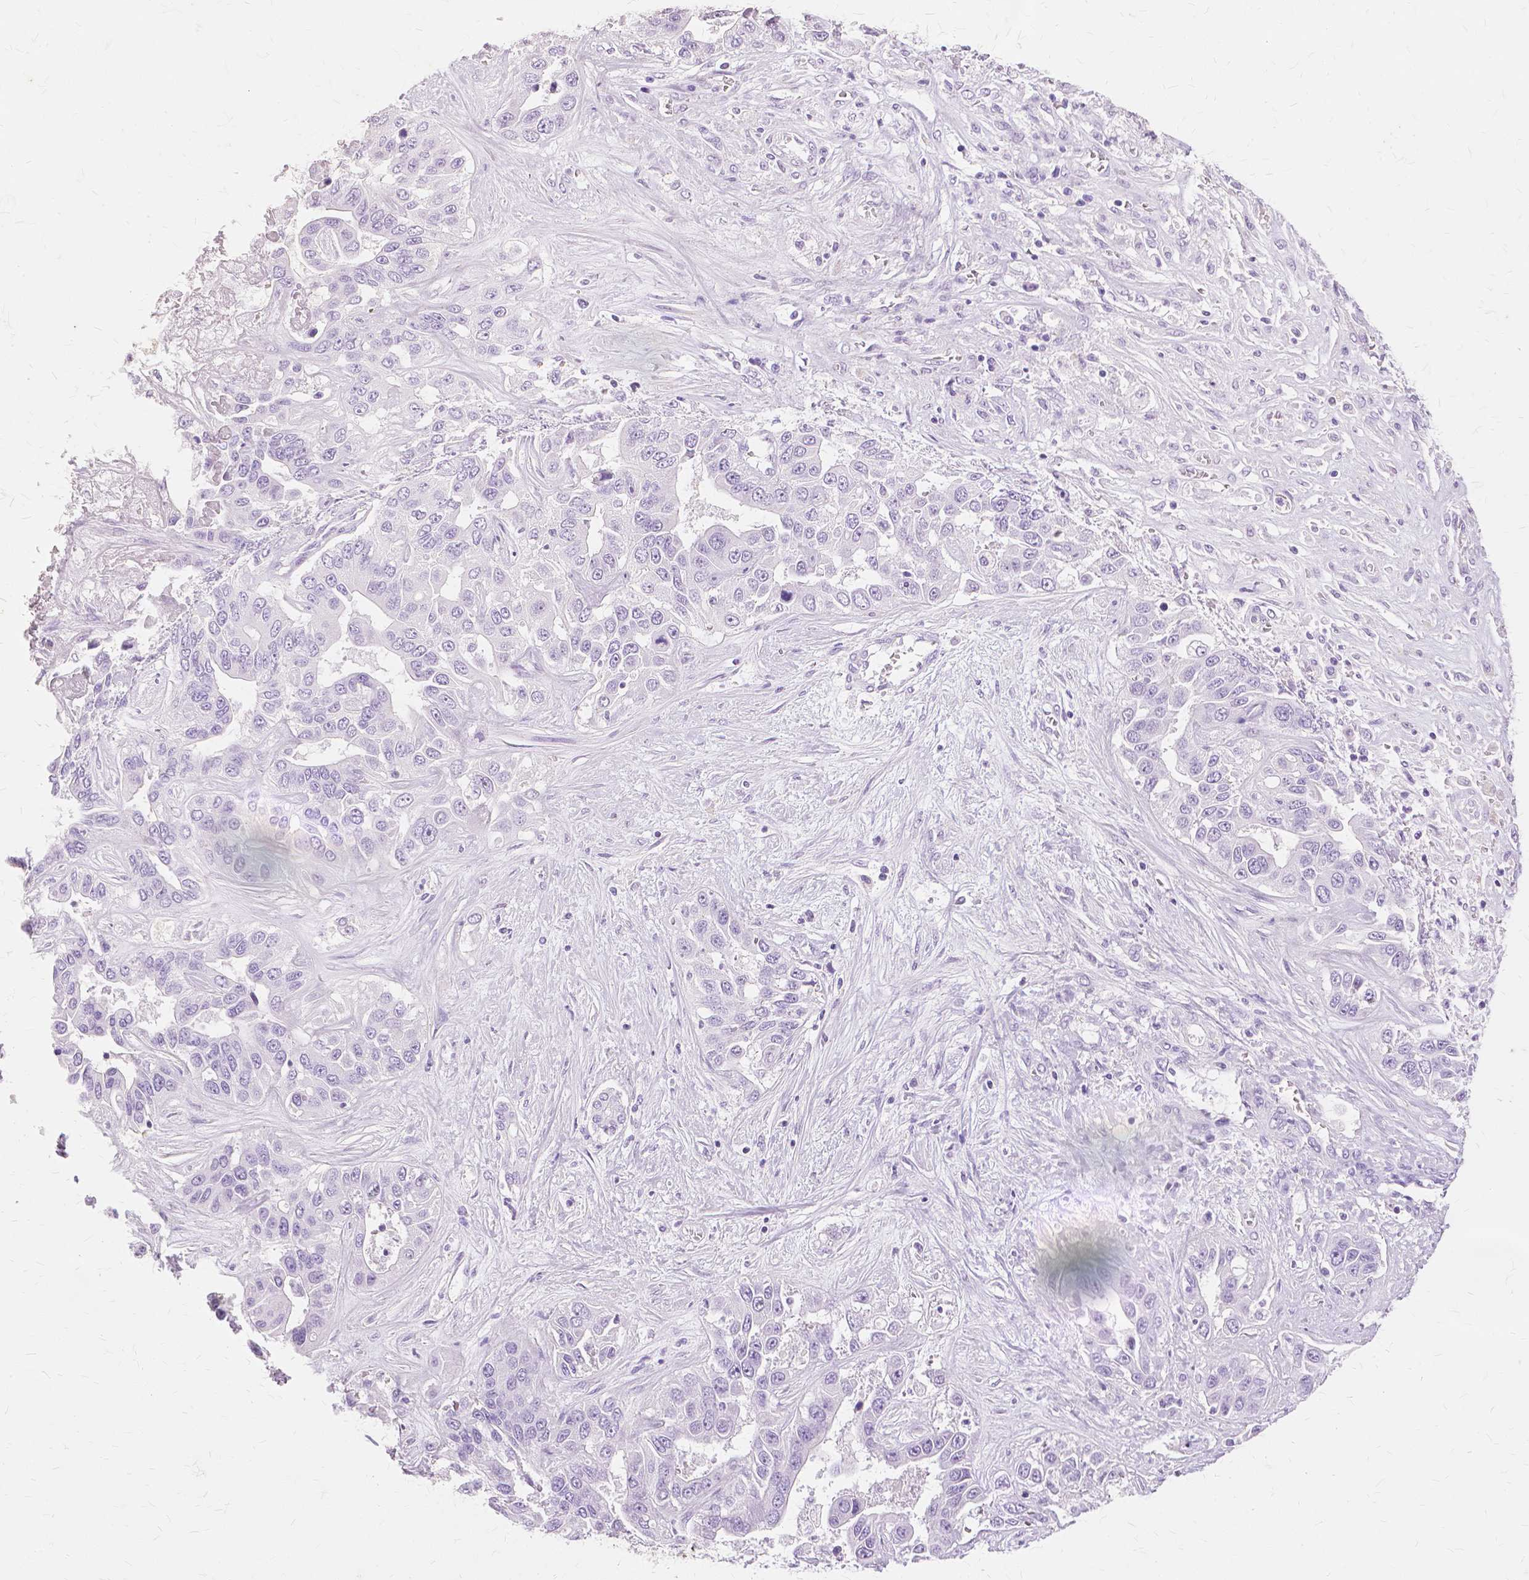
{"staining": {"intensity": "negative", "quantity": "none", "location": "none"}, "tissue": "liver cancer", "cell_type": "Tumor cells", "image_type": "cancer", "snomed": [{"axis": "morphology", "description": "Cholangiocarcinoma"}, {"axis": "topography", "description": "Liver"}], "caption": "There is no significant positivity in tumor cells of cholangiocarcinoma (liver).", "gene": "TGM1", "patient": {"sex": "female", "age": 52}}